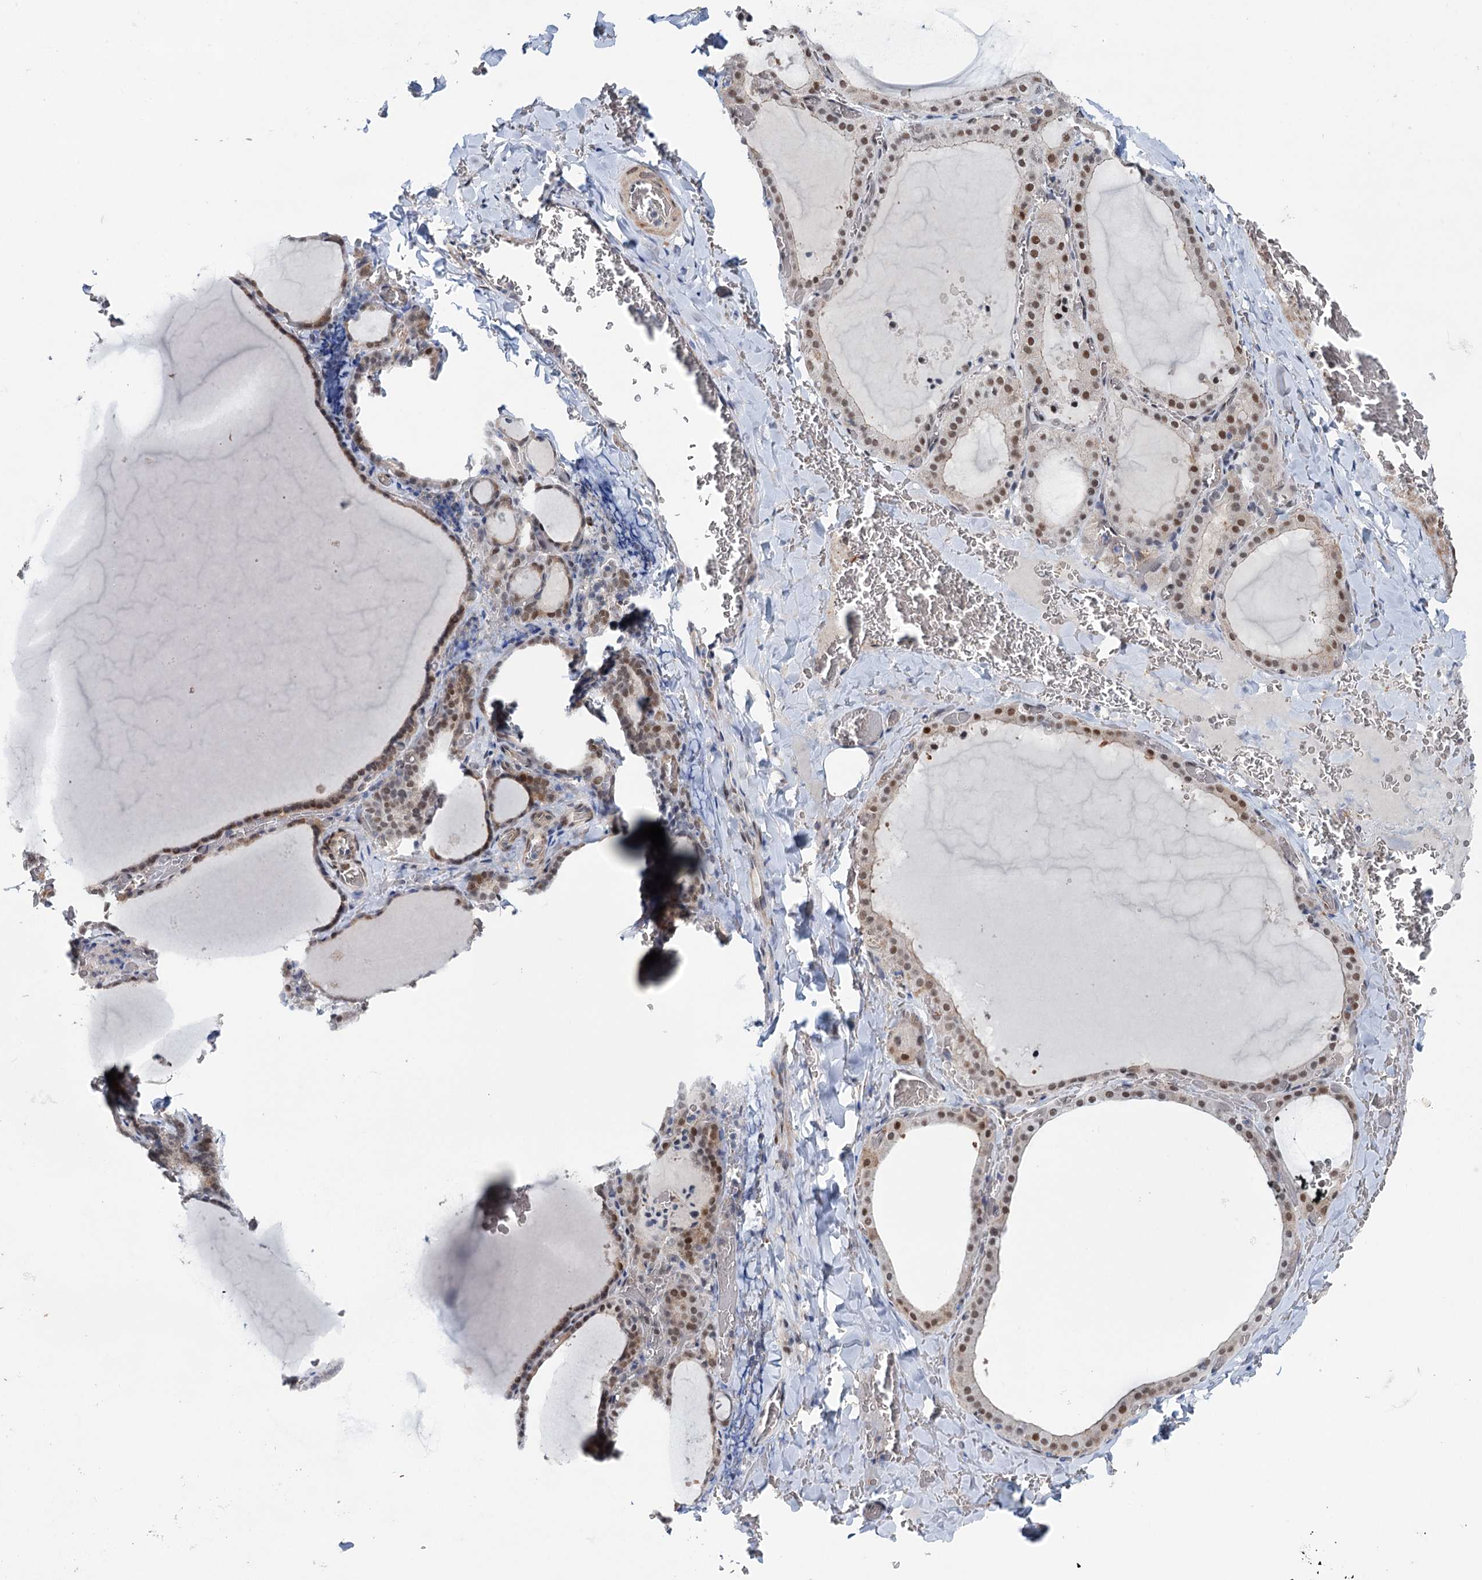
{"staining": {"intensity": "moderate", "quantity": "25%-75%", "location": "nuclear"}, "tissue": "thyroid gland", "cell_type": "Glandular cells", "image_type": "normal", "snomed": [{"axis": "morphology", "description": "Normal tissue, NOS"}, {"axis": "topography", "description": "Thyroid gland"}], "caption": "Moderate nuclear positivity is identified in about 25%-75% of glandular cells in normal thyroid gland. The protein is shown in brown color, while the nuclei are stained blue.", "gene": "FAM53A", "patient": {"sex": "female", "age": 39}}